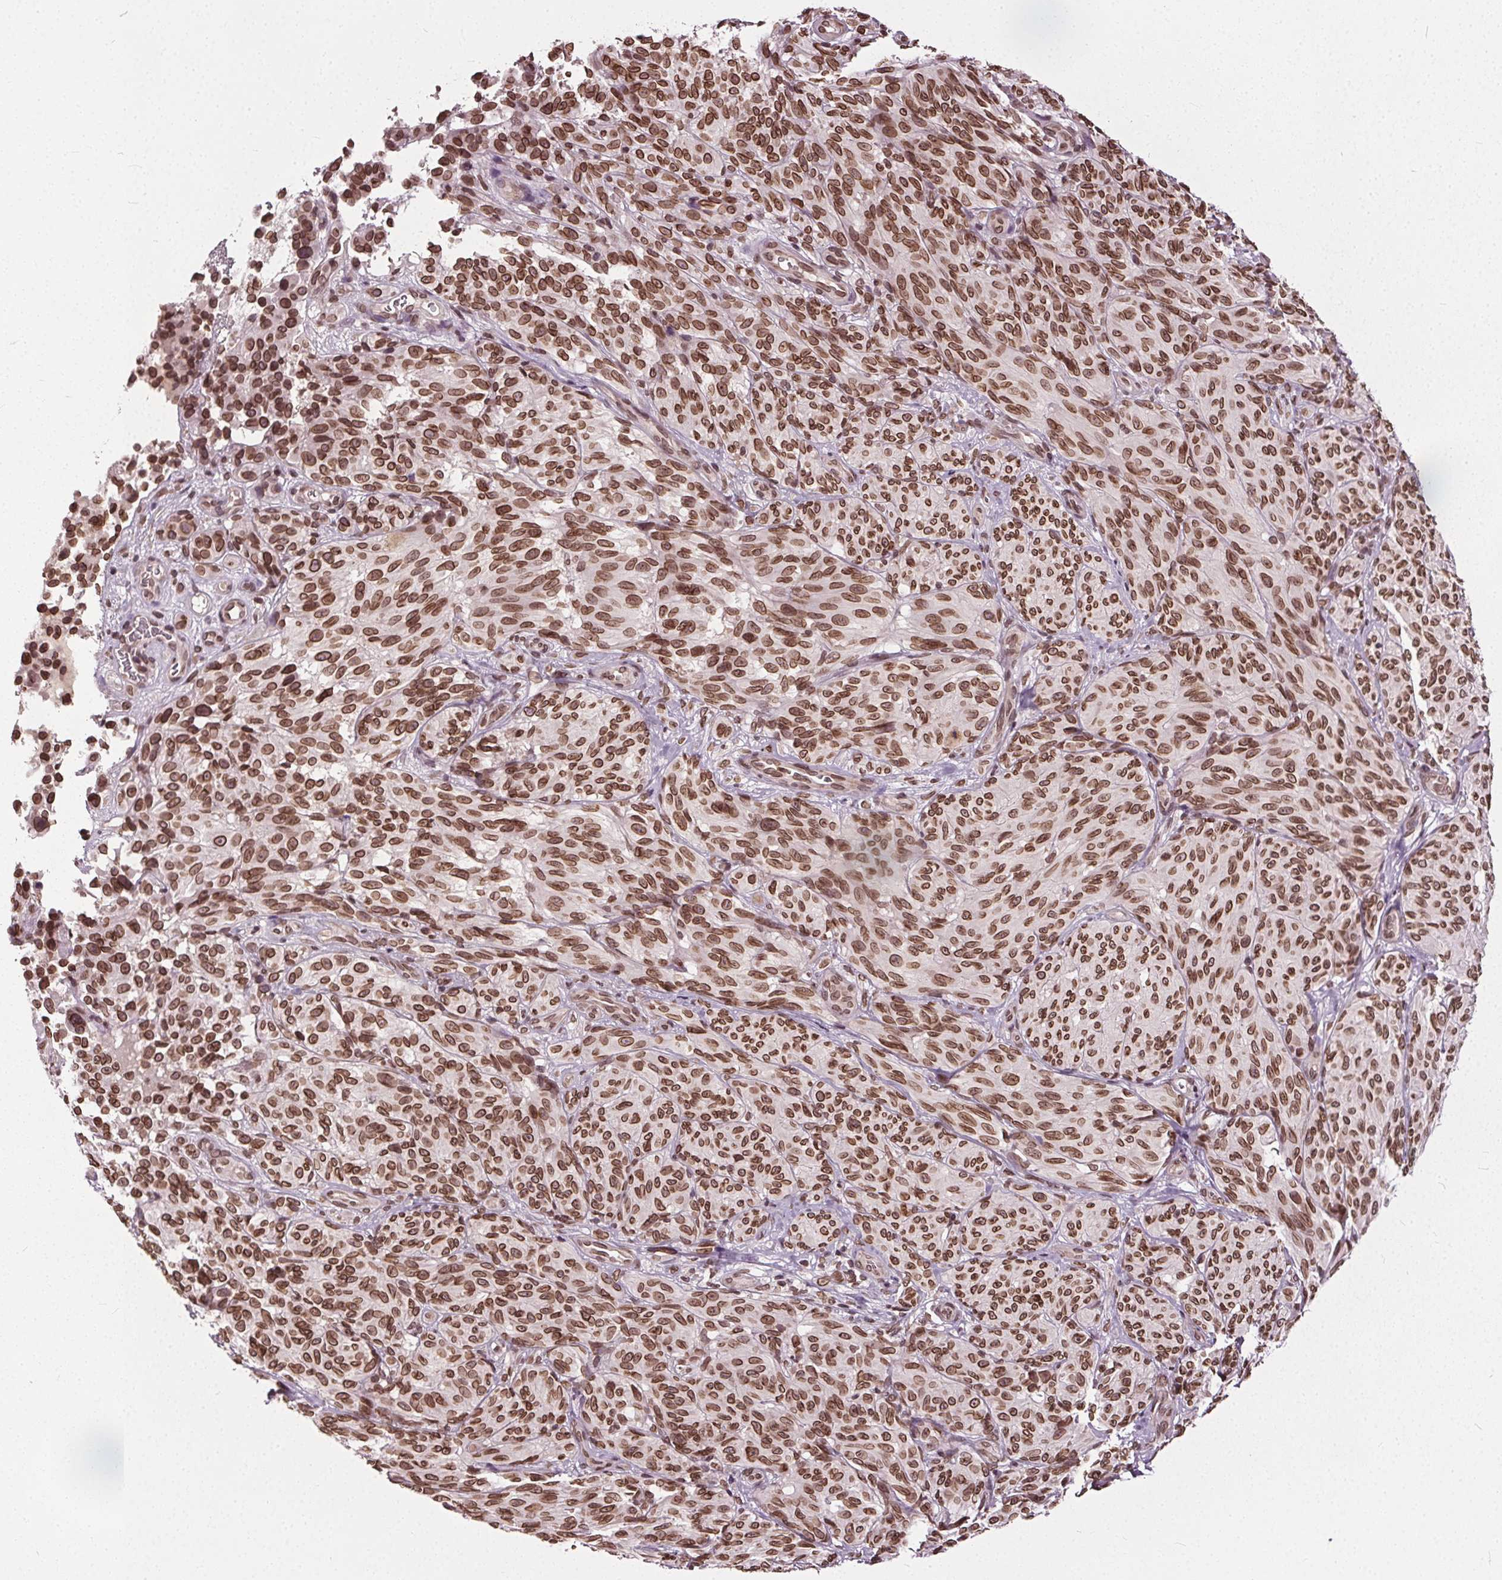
{"staining": {"intensity": "moderate", "quantity": ">75%", "location": "cytoplasmic/membranous,nuclear"}, "tissue": "melanoma", "cell_type": "Tumor cells", "image_type": "cancer", "snomed": [{"axis": "morphology", "description": "Malignant melanoma, NOS"}, {"axis": "topography", "description": "Skin"}], "caption": "High-power microscopy captured an IHC micrograph of malignant melanoma, revealing moderate cytoplasmic/membranous and nuclear expression in approximately >75% of tumor cells. (DAB IHC, brown staining for protein, blue staining for nuclei).", "gene": "TTC39C", "patient": {"sex": "female", "age": 85}}